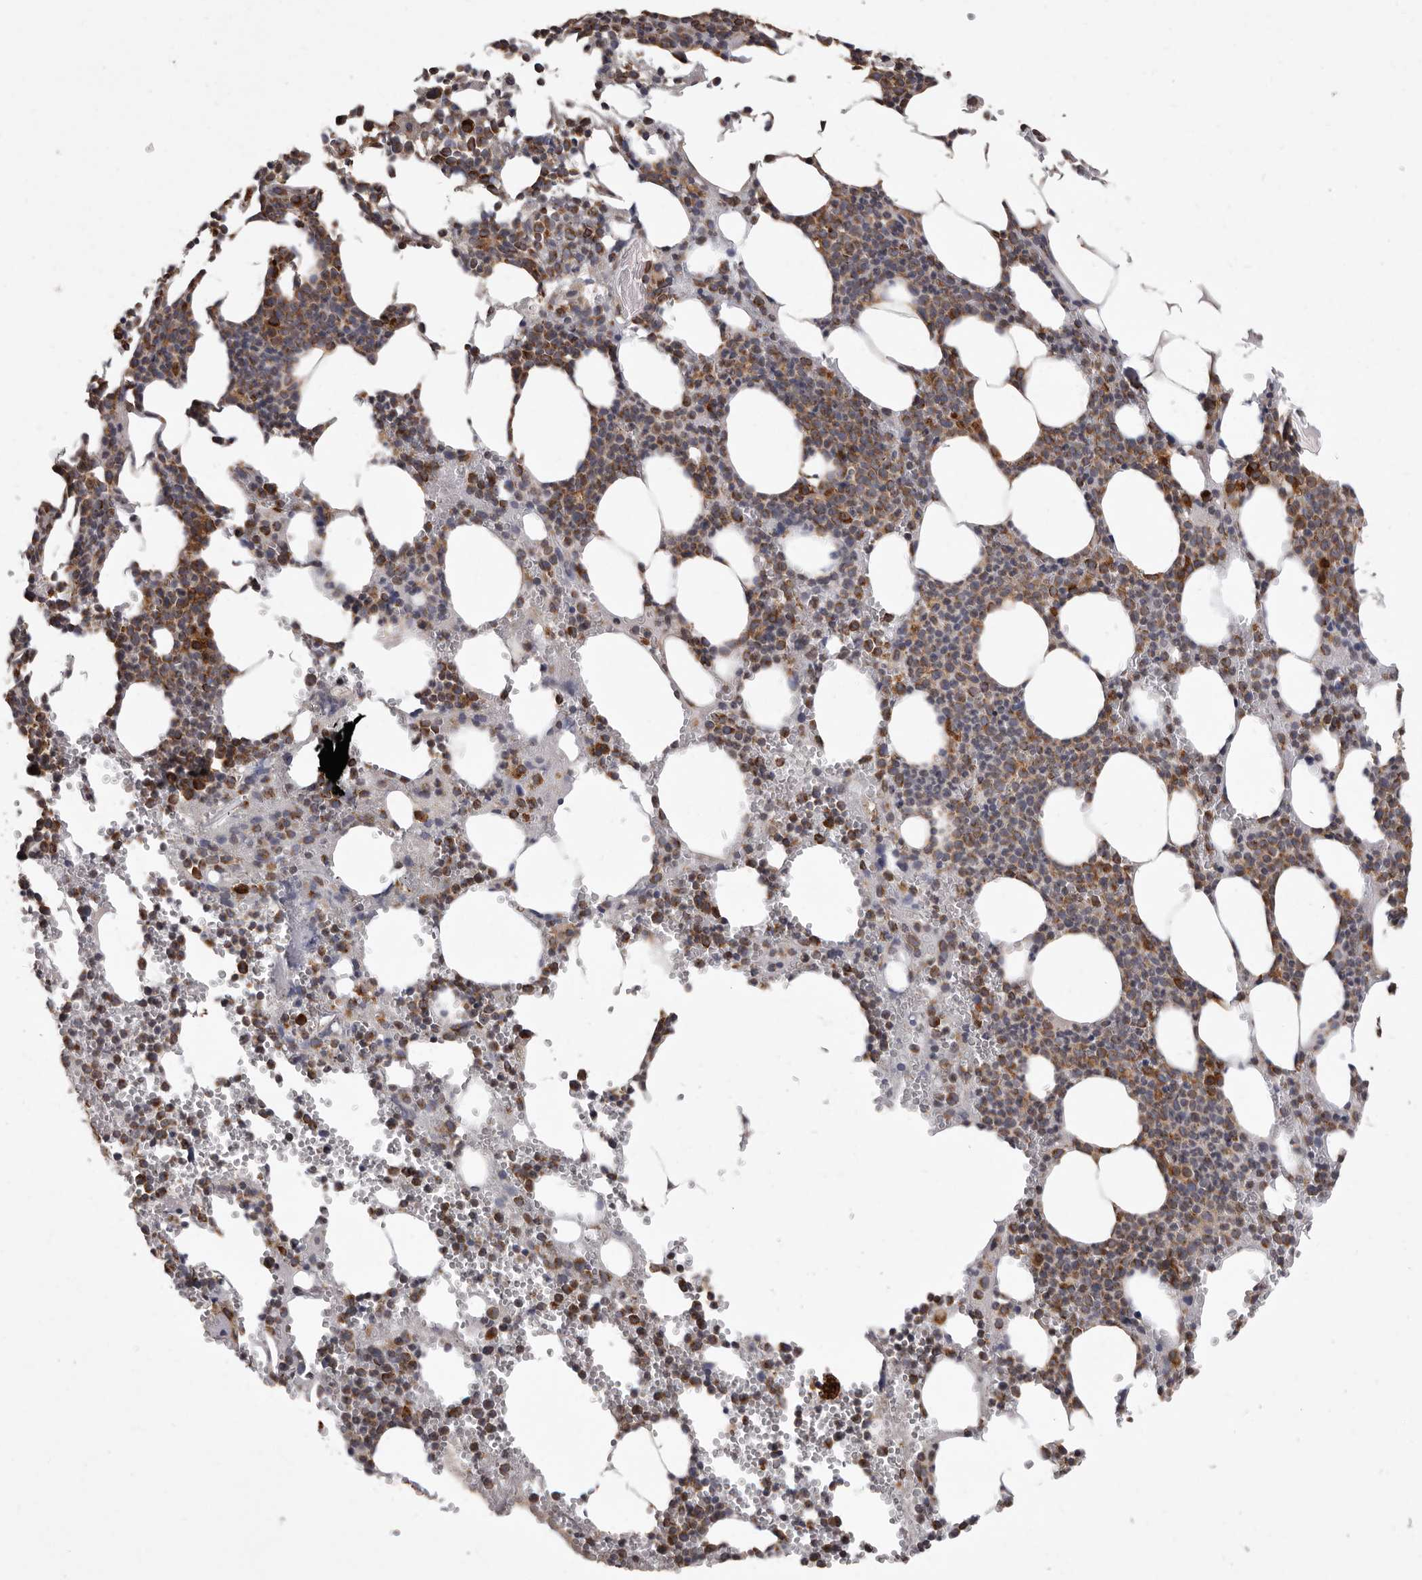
{"staining": {"intensity": "moderate", "quantity": ">75%", "location": "cytoplasmic/membranous"}, "tissue": "bone marrow", "cell_type": "Hematopoietic cells", "image_type": "normal", "snomed": [{"axis": "morphology", "description": "Normal tissue, NOS"}, {"axis": "topography", "description": "Bone marrow"}], "caption": "Protein expression analysis of unremarkable bone marrow shows moderate cytoplasmic/membranous staining in approximately >75% of hematopoietic cells.", "gene": "CDK5RAP3", "patient": {"sex": "female", "age": 67}}